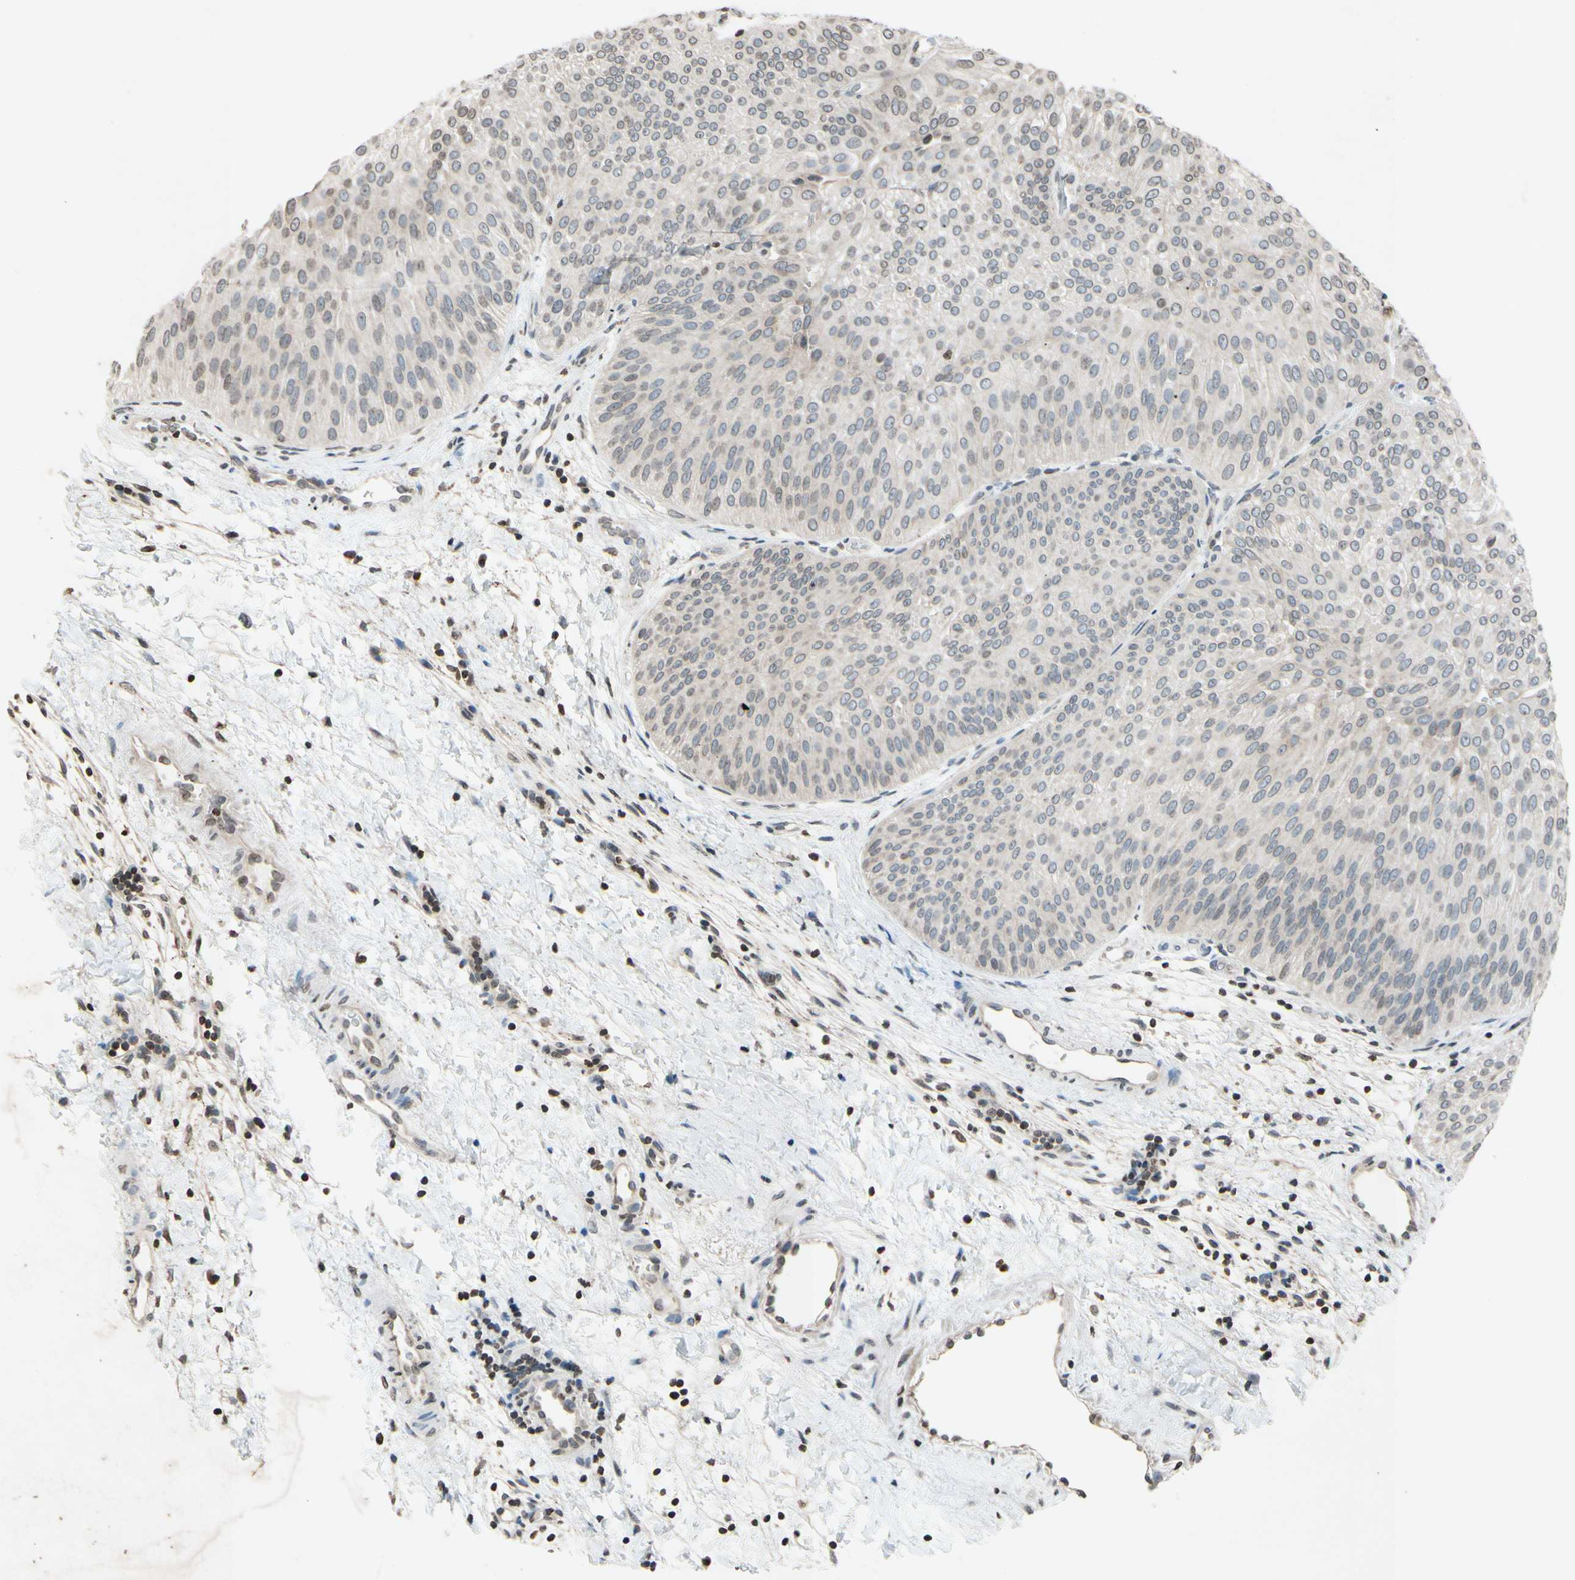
{"staining": {"intensity": "weak", "quantity": ">75%", "location": "cytoplasmic/membranous"}, "tissue": "urothelial cancer", "cell_type": "Tumor cells", "image_type": "cancer", "snomed": [{"axis": "morphology", "description": "Urothelial carcinoma, Low grade"}, {"axis": "topography", "description": "Urinary bladder"}], "caption": "A high-resolution micrograph shows immunohistochemistry staining of urothelial carcinoma (low-grade), which shows weak cytoplasmic/membranous expression in approximately >75% of tumor cells. (DAB IHC, brown staining for protein, blue staining for nuclei).", "gene": "CLDN11", "patient": {"sex": "female", "age": 60}}